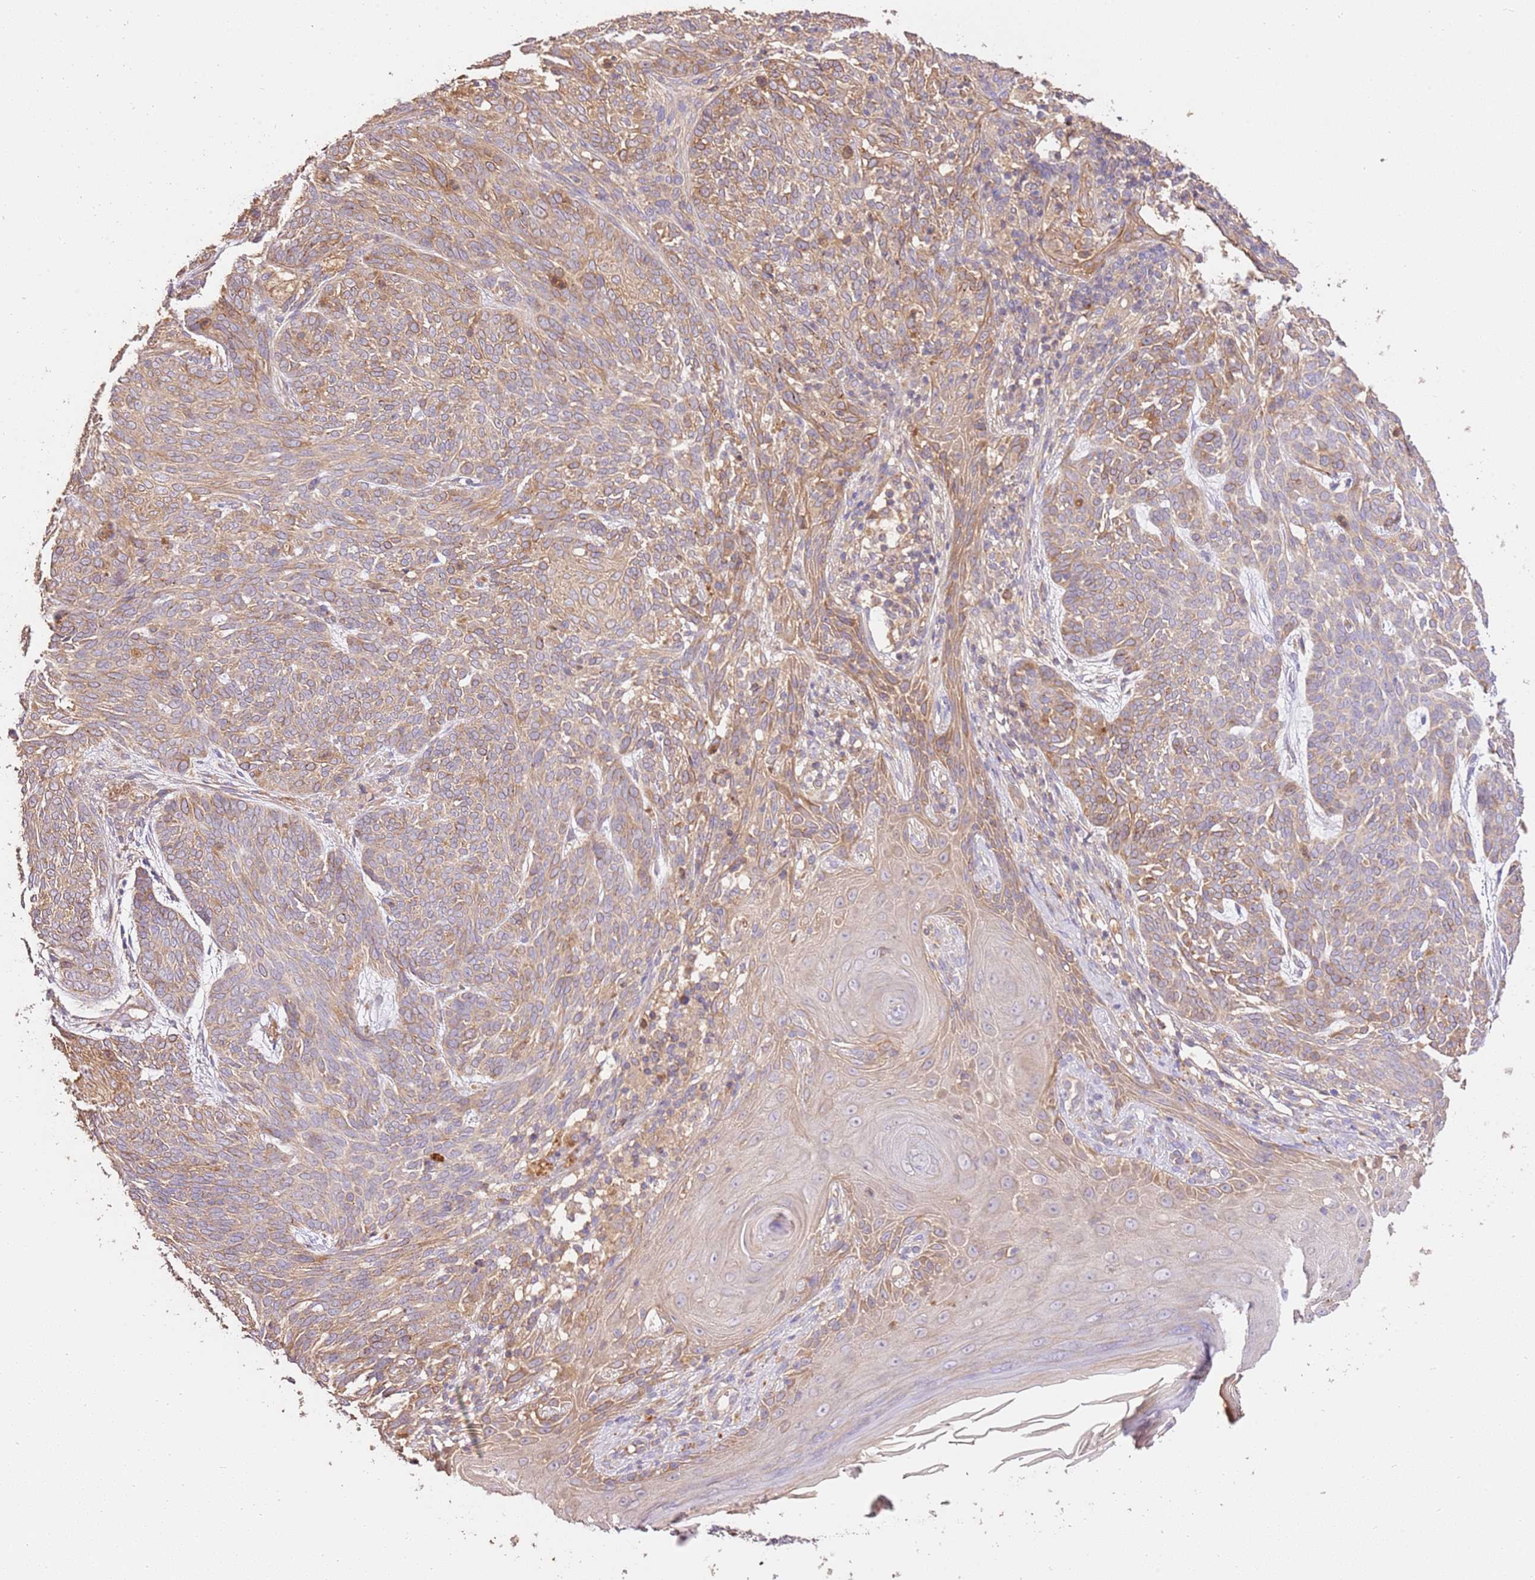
{"staining": {"intensity": "weak", "quantity": "25%-75%", "location": "cytoplasmic/membranous"}, "tissue": "skin cancer", "cell_type": "Tumor cells", "image_type": "cancer", "snomed": [{"axis": "morphology", "description": "Basal cell carcinoma"}, {"axis": "topography", "description": "Skin"}], "caption": "Skin basal cell carcinoma stained for a protein (brown) reveals weak cytoplasmic/membranous positive staining in about 25%-75% of tumor cells.", "gene": "CEP55", "patient": {"sex": "female", "age": 86}}